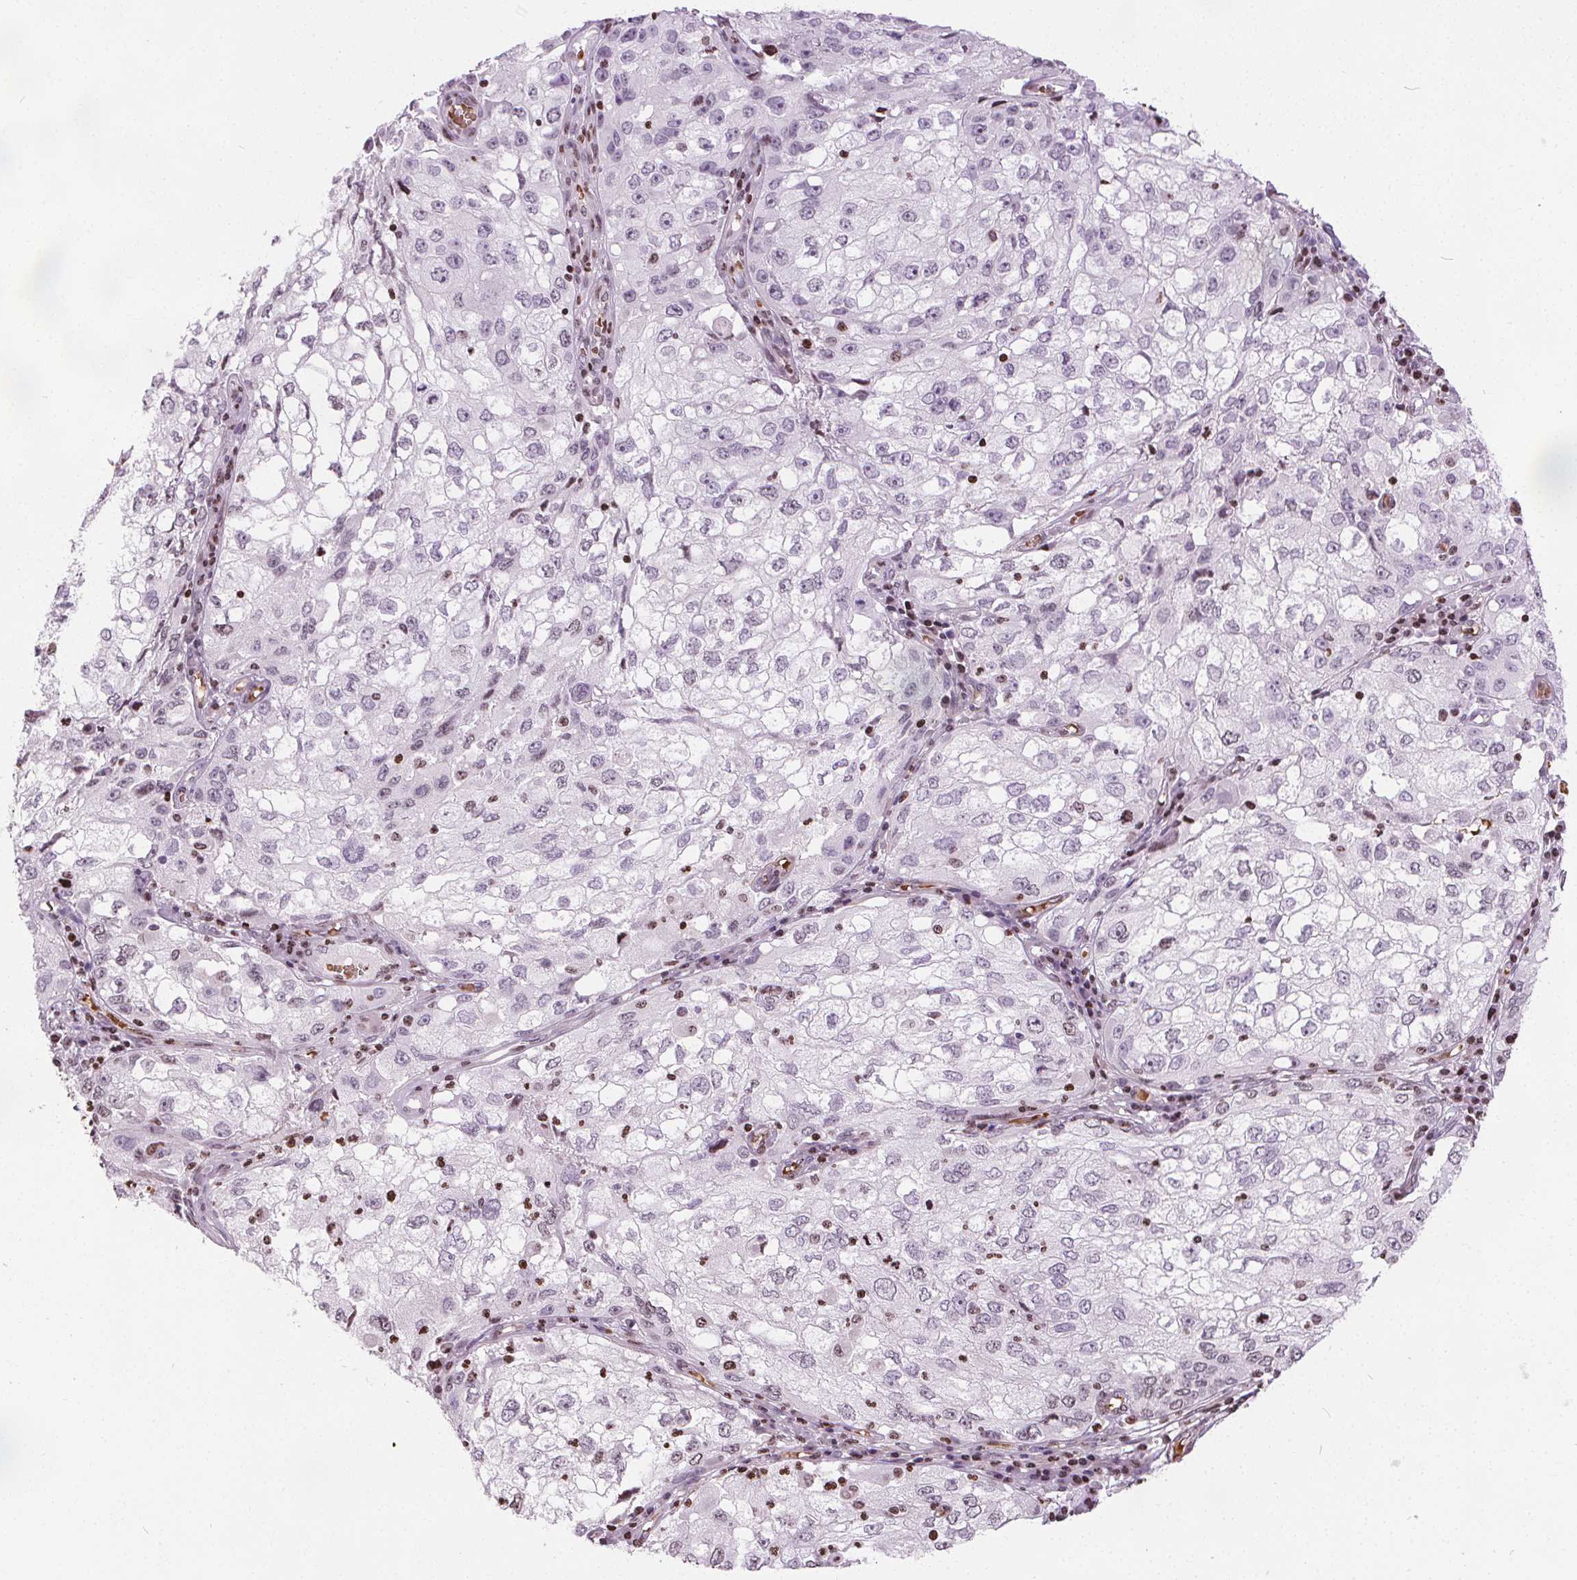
{"staining": {"intensity": "negative", "quantity": "none", "location": "none"}, "tissue": "cervical cancer", "cell_type": "Tumor cells", "image_type": "cancer", "snomed": [{"axis": "morphology", "description": "Squamous cell carcinoma, NOS"}, {"axis": "topography", "description": "Cervix"}], "caption": "Cervical cancer (squamous cell carcinoma) stained for a protein using immunohistochemistry (IHC) reveals no expression tumor cells.", "gene": "ISLR2", "patient": {"sex": "female", "age": 36}}